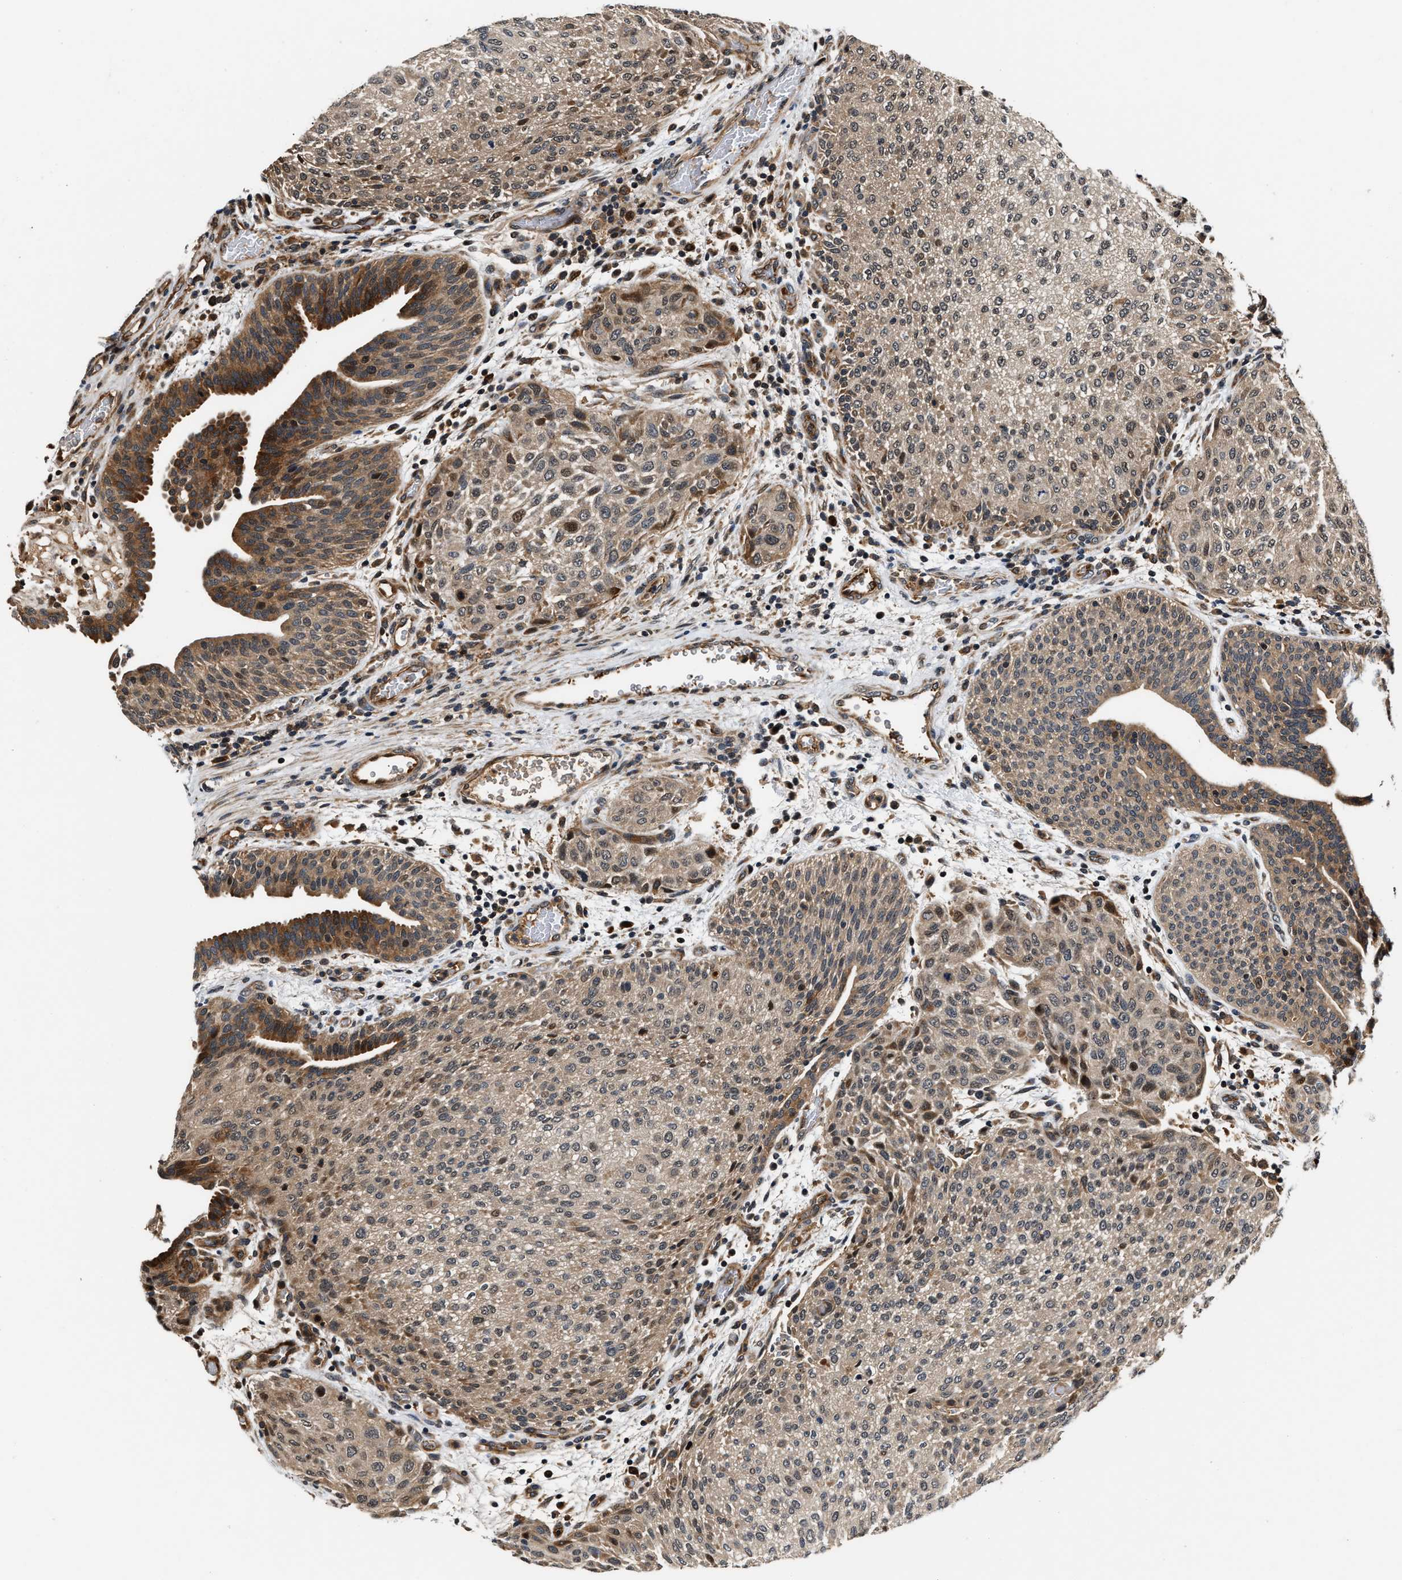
{"staining": {"intensity": "moderate", "quantity": "25%-75%", "location": "cytoplasmic/membranous,nuclear"}, "tissue": "urothelial cancer", "cell_type": "Tumor cells", "image_type": "cancer", "snomed": [{"axis": "morphology", "description": "Urothelial carcinoma, Low grade"}, {"axis": "morphology", "description": "Urothelial carcinoma, High grade"}, {"axis": "topography", "description": "Urinary bladder"}], "caption": "Urothelial cancer tissue demonstrates moderate cytoplasmic/membranous and nuclear expression in about 25%-75% of tumor cells, visualized by immunohistochemistry. The protein is stained brown, and the nuclei are stained in blue (DAB IHC with brightfield microscopy, high magnification).", "gene": "TUT7", "patient": {"sex": "male", "age": 35}}